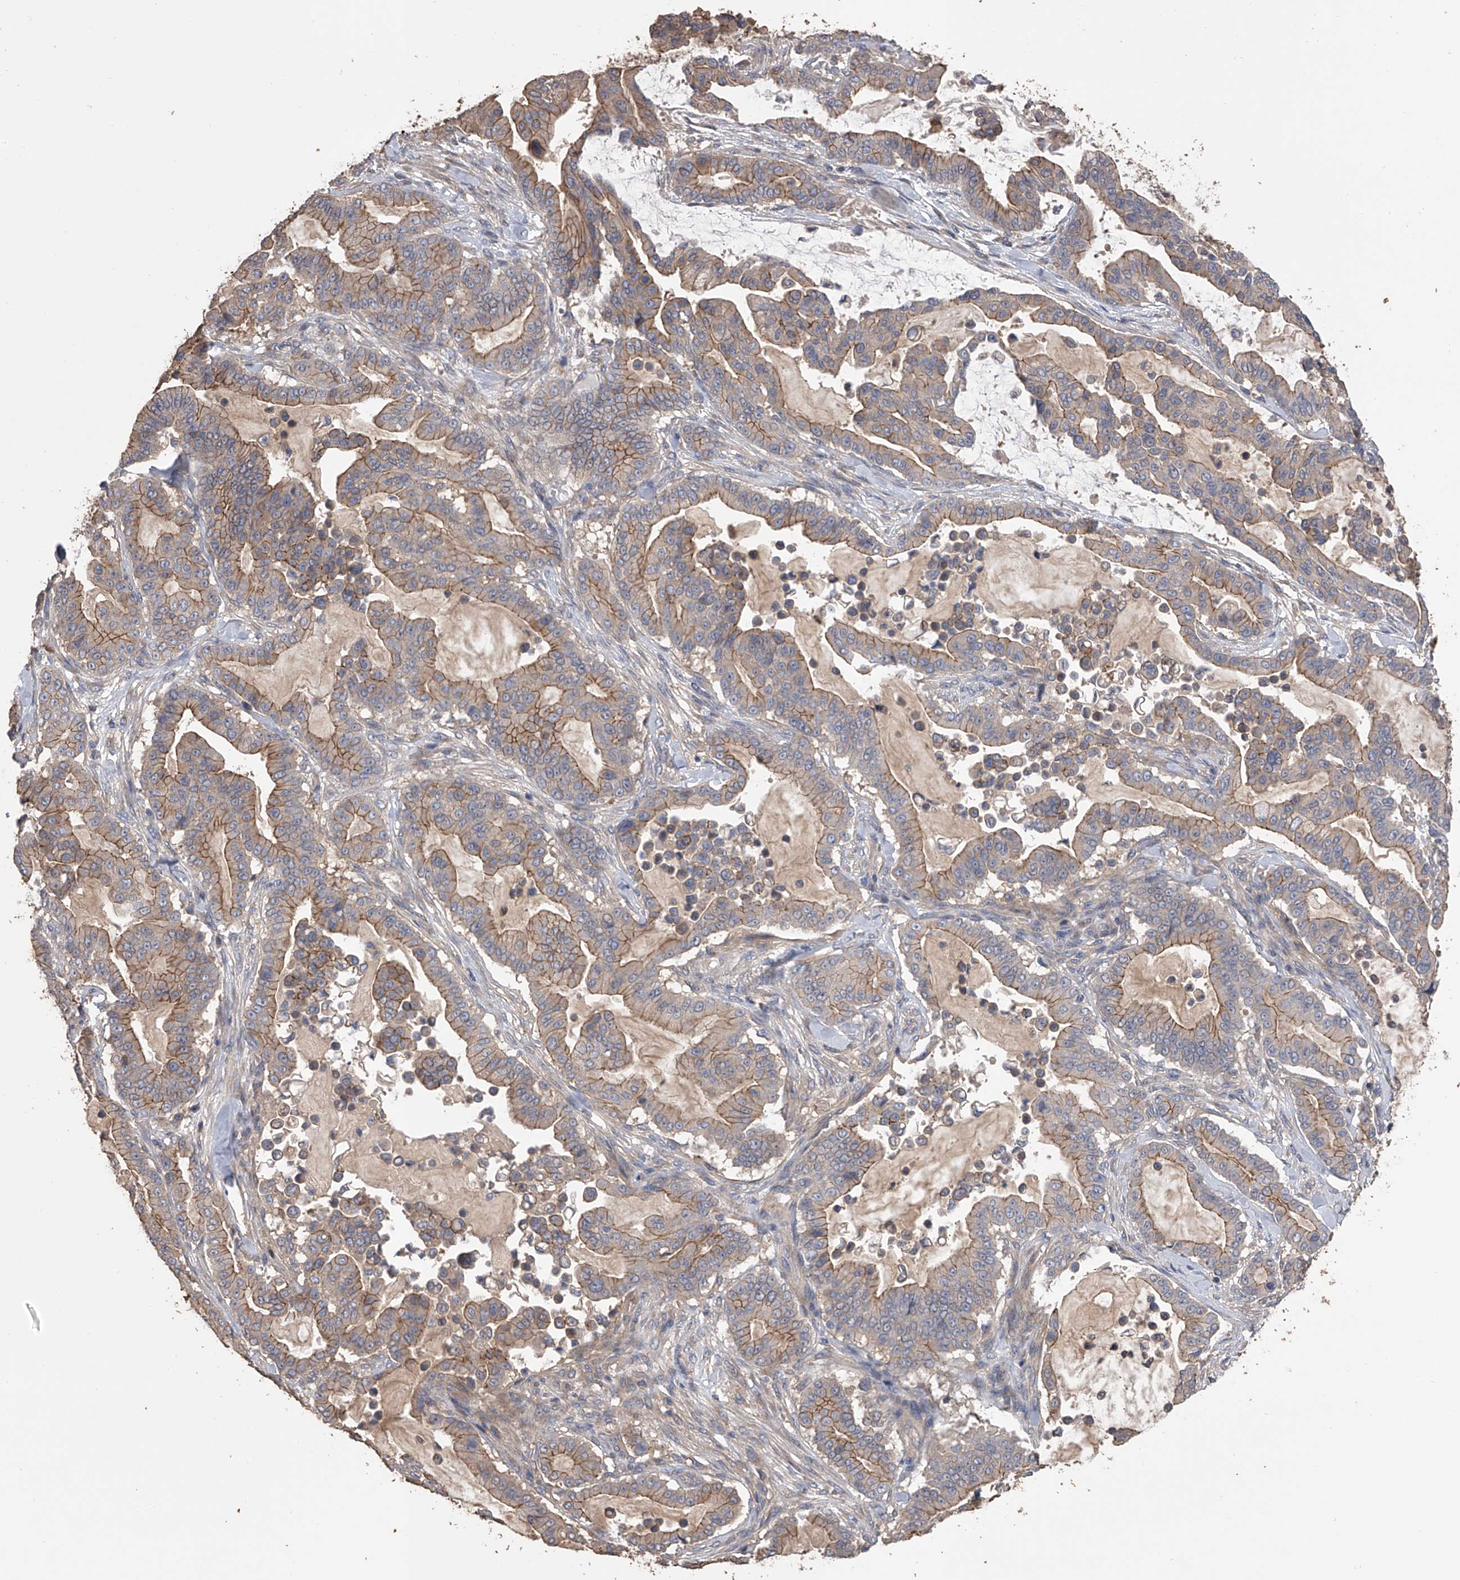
{"staining": {"intensity": "moderate", "quantity": ">75%", "location": "cytoplasmic/membranous"}, "tissue": "pancreatic cancer", "cell_type": "Tumor cells", "image_type": "cancer", "snomed": [{"axis": "morphology", "description": "Adenocarcinoma, NOS"}, {"axis": "topography", "description": "Pancreas"}], "caption": "DAB immunohistochemical staining of adenocarcinoma (pancreatic) displays moderate cytoplasmic/membranous protein staining in approximately >75% of tumor cells. (Brightfield microscopy of DAB IHC at high magnification).", "gene": "ZNF343", "patient": {"sex": "male", "age": 63}}